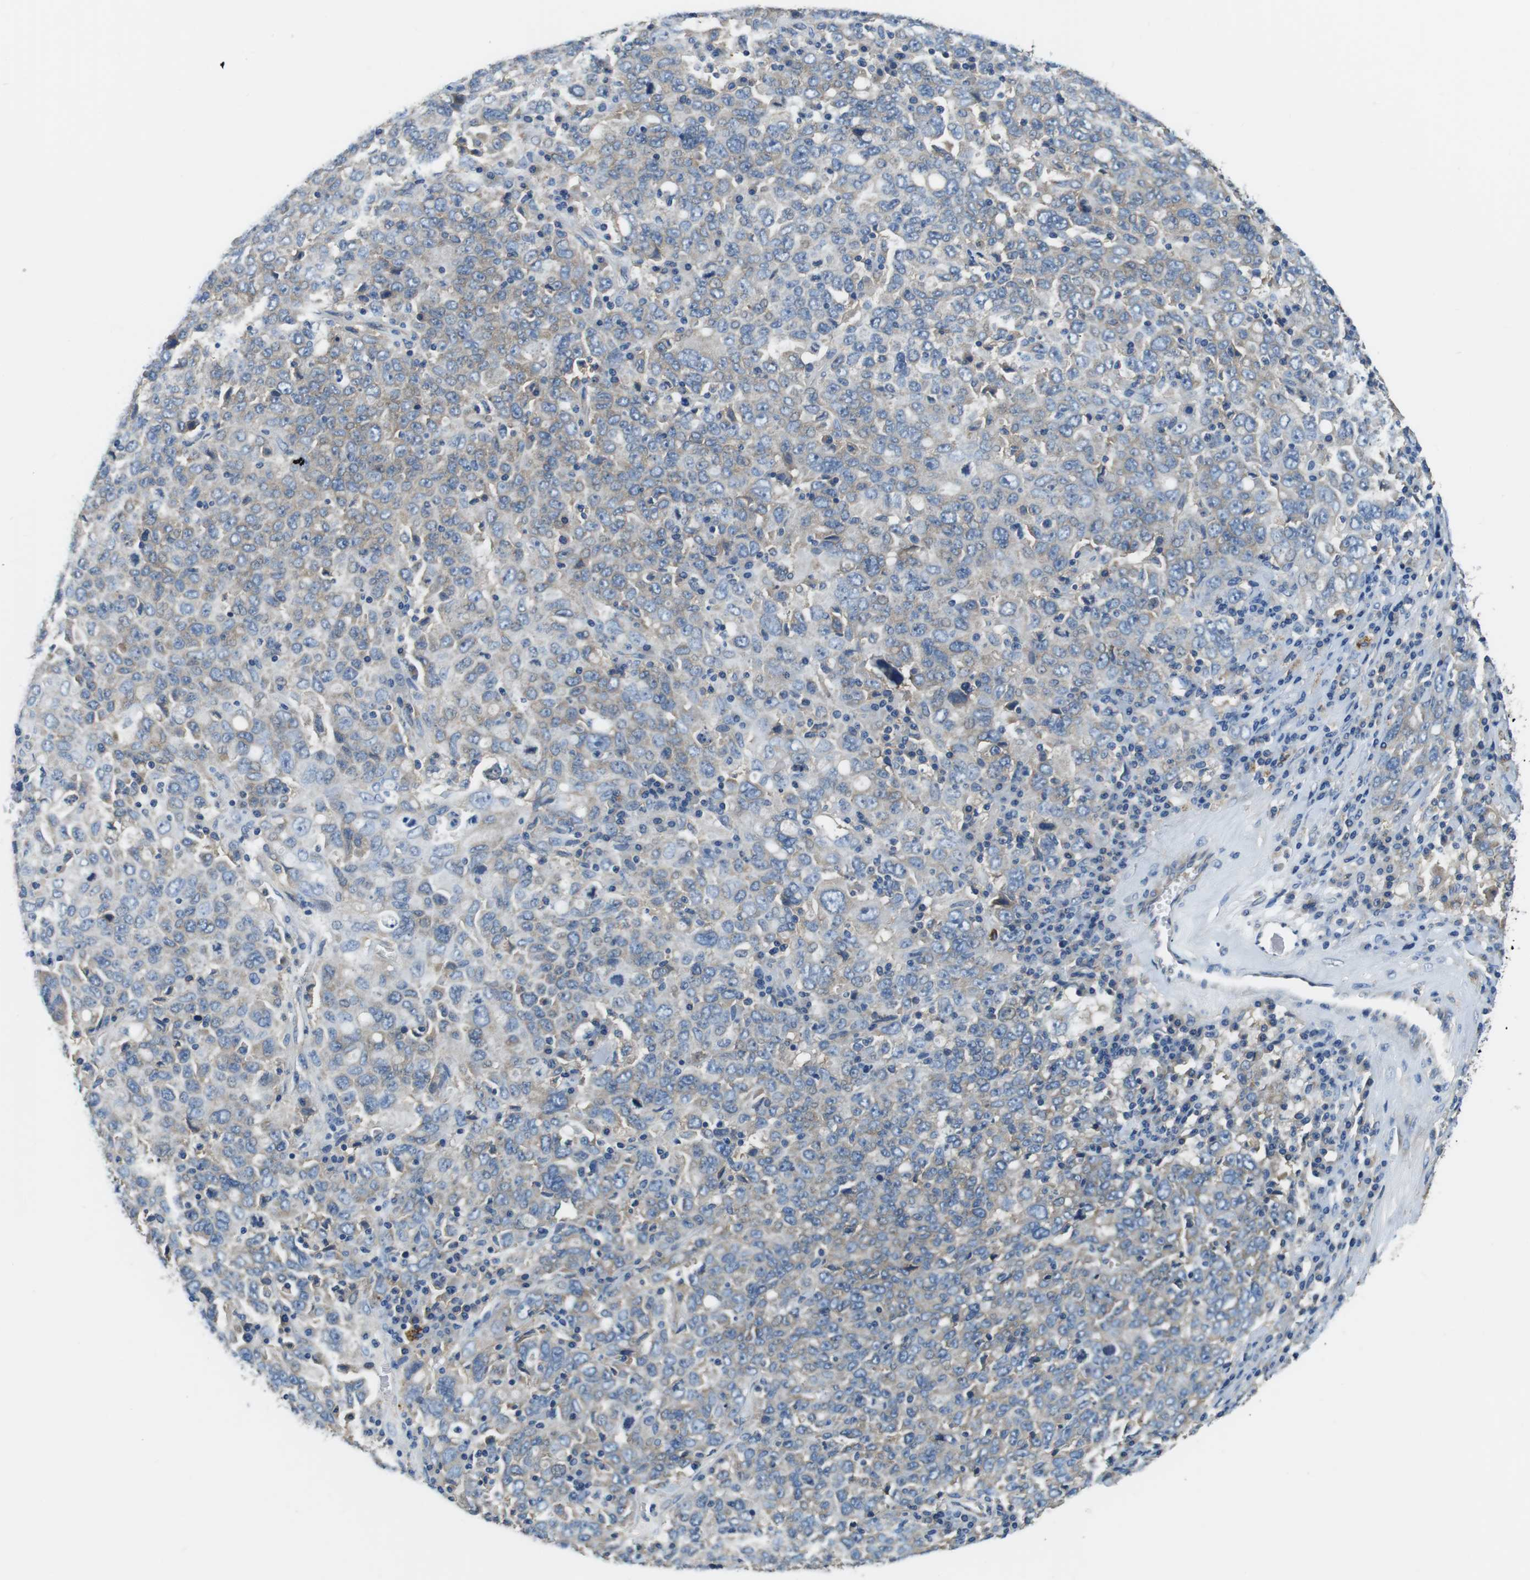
{"staining": {"intensity": "weak", "quantity": "25%-75%", "location": "cytoplasmic/membranous"}, "tissue": "ovarian cancer", "cell_type": "Tumor cells", "image_type": "cancer", "snomed": [{"axis": "morphology", "description": "Carcinoma, endometroid"}, {"axis": "topography", "description": "Ovary"}], "caption": "DAB immunohistochemical staining of ovarian cancer displays weak cytoplasmic/membranous protein positivity in approximately 25%-75% of tumor cells.", "gene": "DENND4C", "patient": {"sex": "female", "age": 62}}